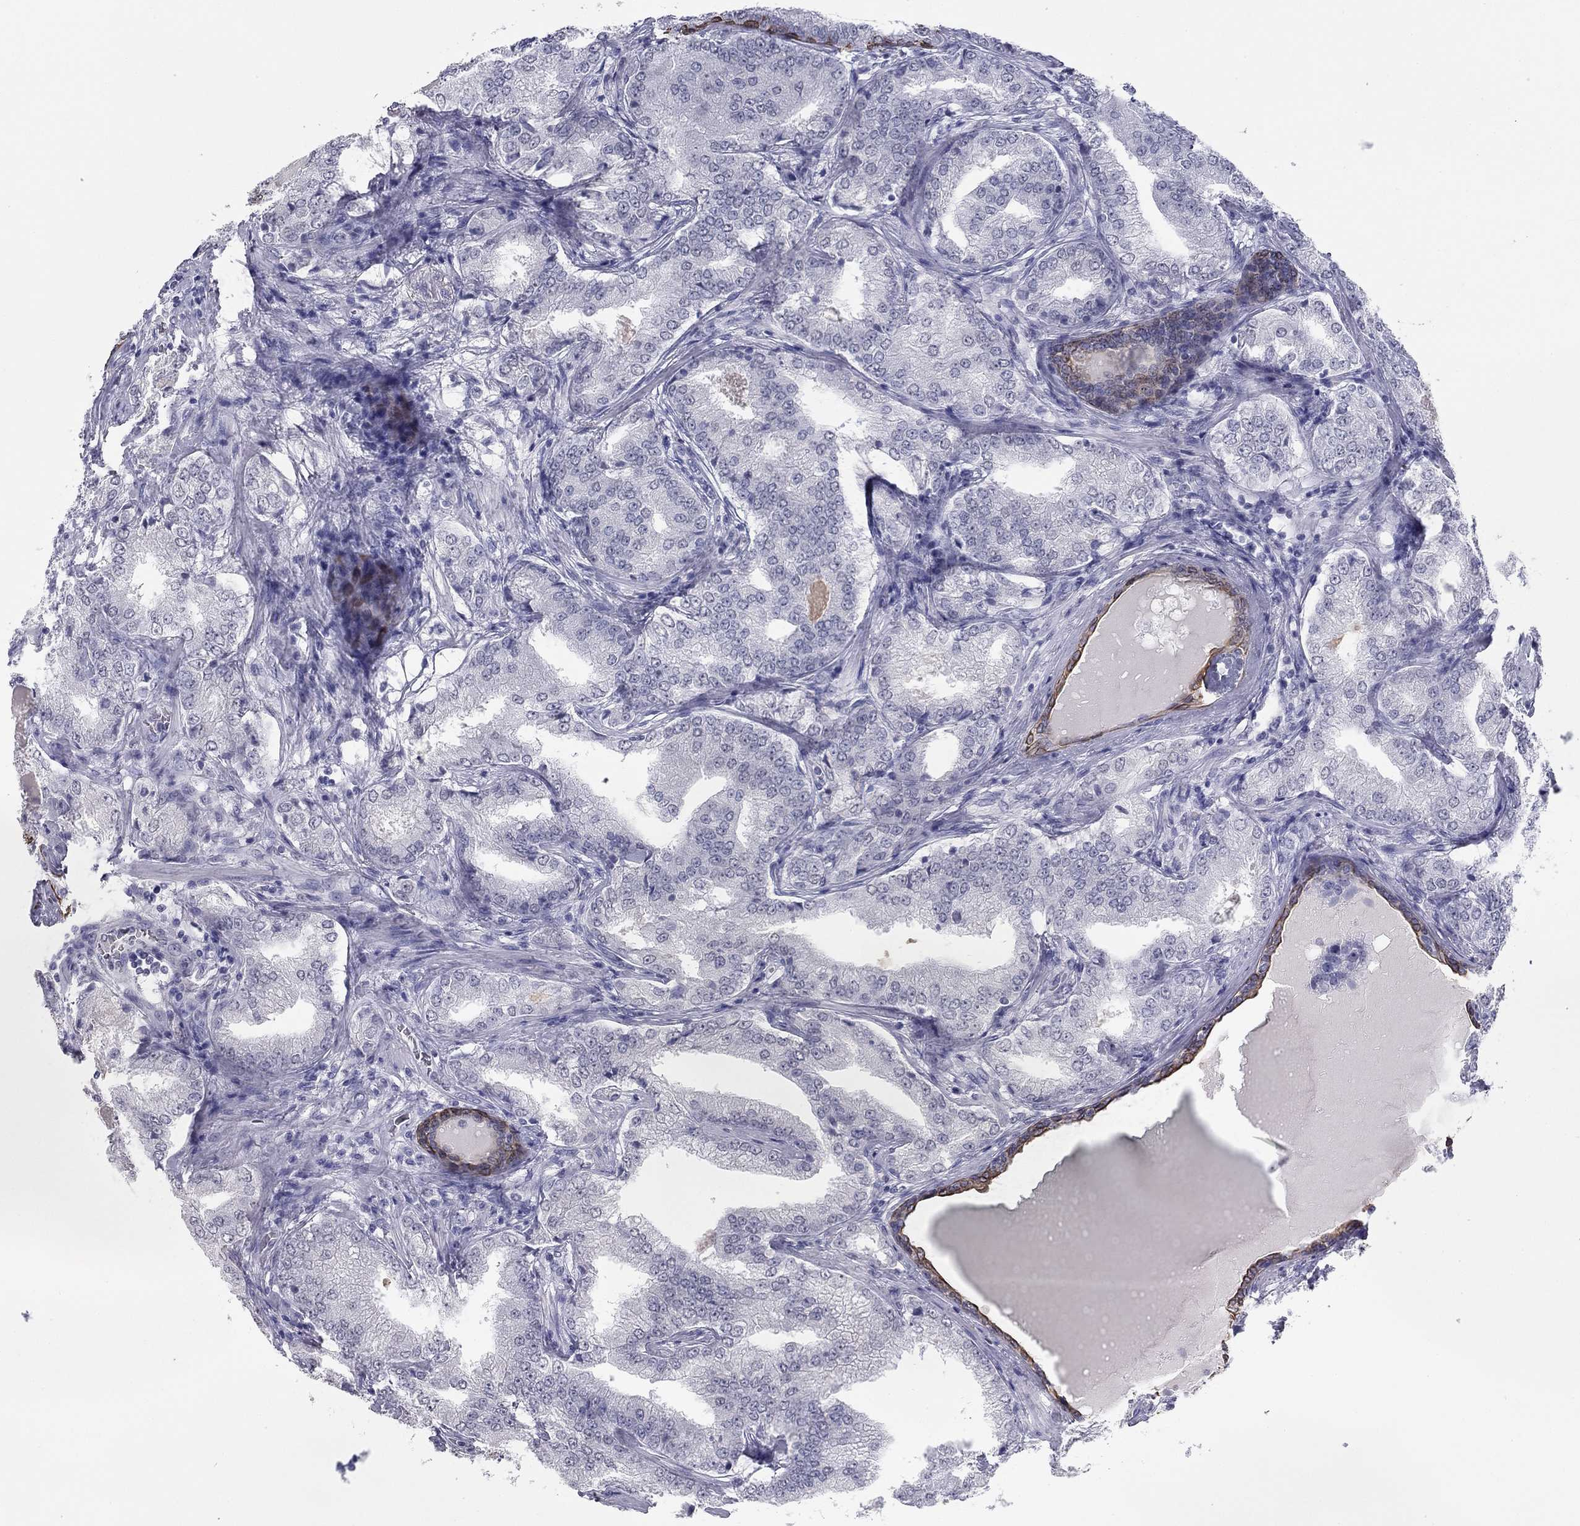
{"staining": {"intensity": "negative", "quantity": "none", "location": "none"}, "tissue": "prostate cancer", "cell_type": "Tumor cells", "image_type": "cancer", "snomed": [{"axis": "morphology", "description": "Adenocarcinoma, NOS"}, {"axis": "topography", "description": "Prostate"}], "caption": "A histopathology image of human prostate adenocarcinoma is negative for staining in tumor cells.", "gene": "KRT75", "patient": {"sex": "male", "age": 65}}